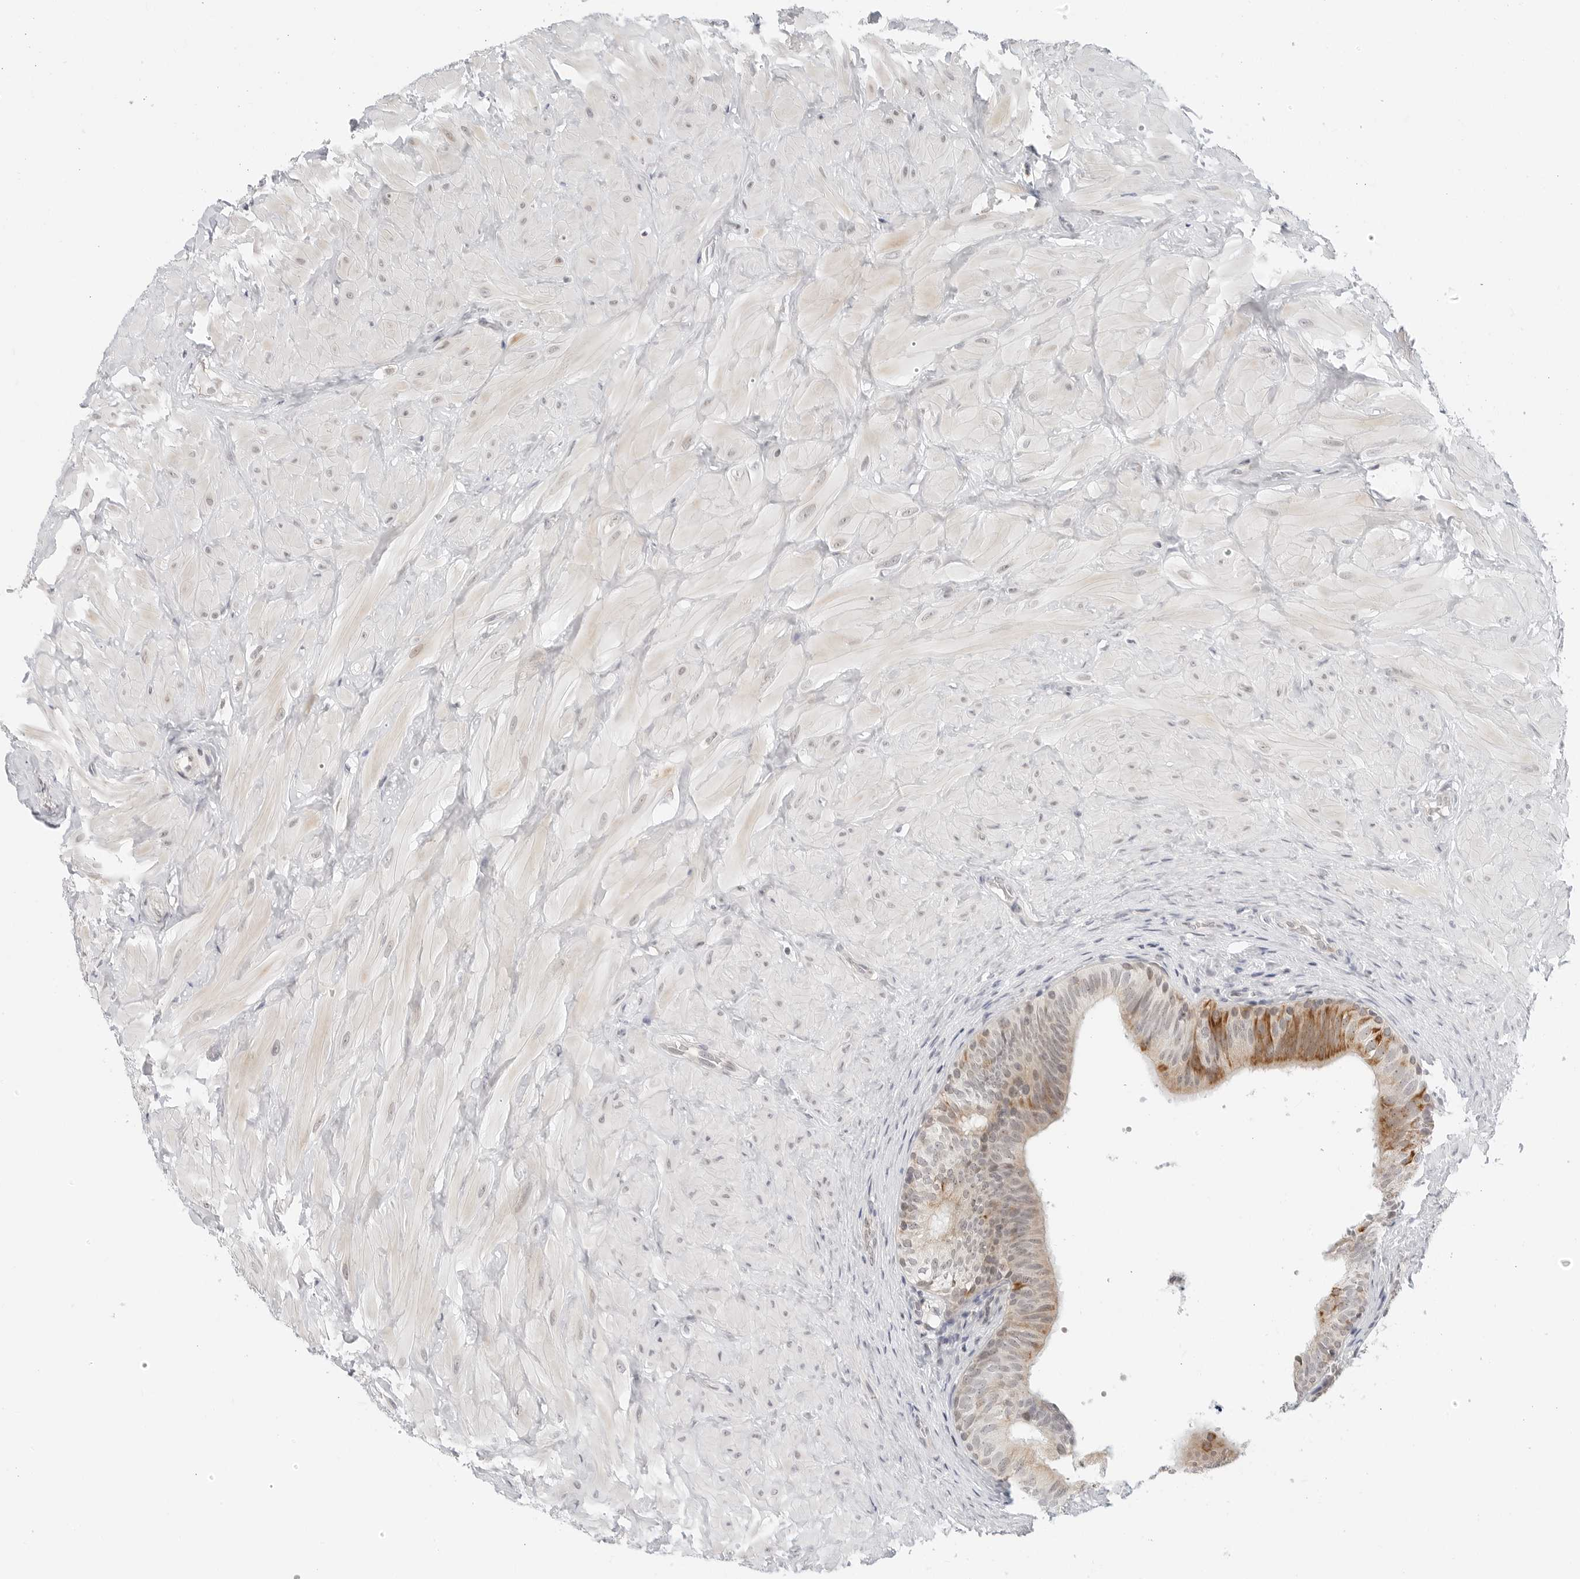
{"staining": {"intensity": "moderate", "quantity": ">75%", "location": "cytoplasmic/membranous"}, "tissue": "epididymis", "cell_type": "Glandular cells", "image_type": "normal", "snomed": [{"axis": "morphology", "description": "Normal tissue, NOS"}, {"axis": "topography", "description": "Soft tissue"}, {"axis": "topography", "description": "Epididymis"}], "caption": "This photomicrograph demonstrates normal epididymis stained with immunohistochemistry to label a protein in brown. The cytoplasmic/membranous of glandular cells show moderate positivity for the protein. Nuclei are counter-stained blue.", "gene": "POLR3GL", "patient": {"sex": "male", "age": 26}}